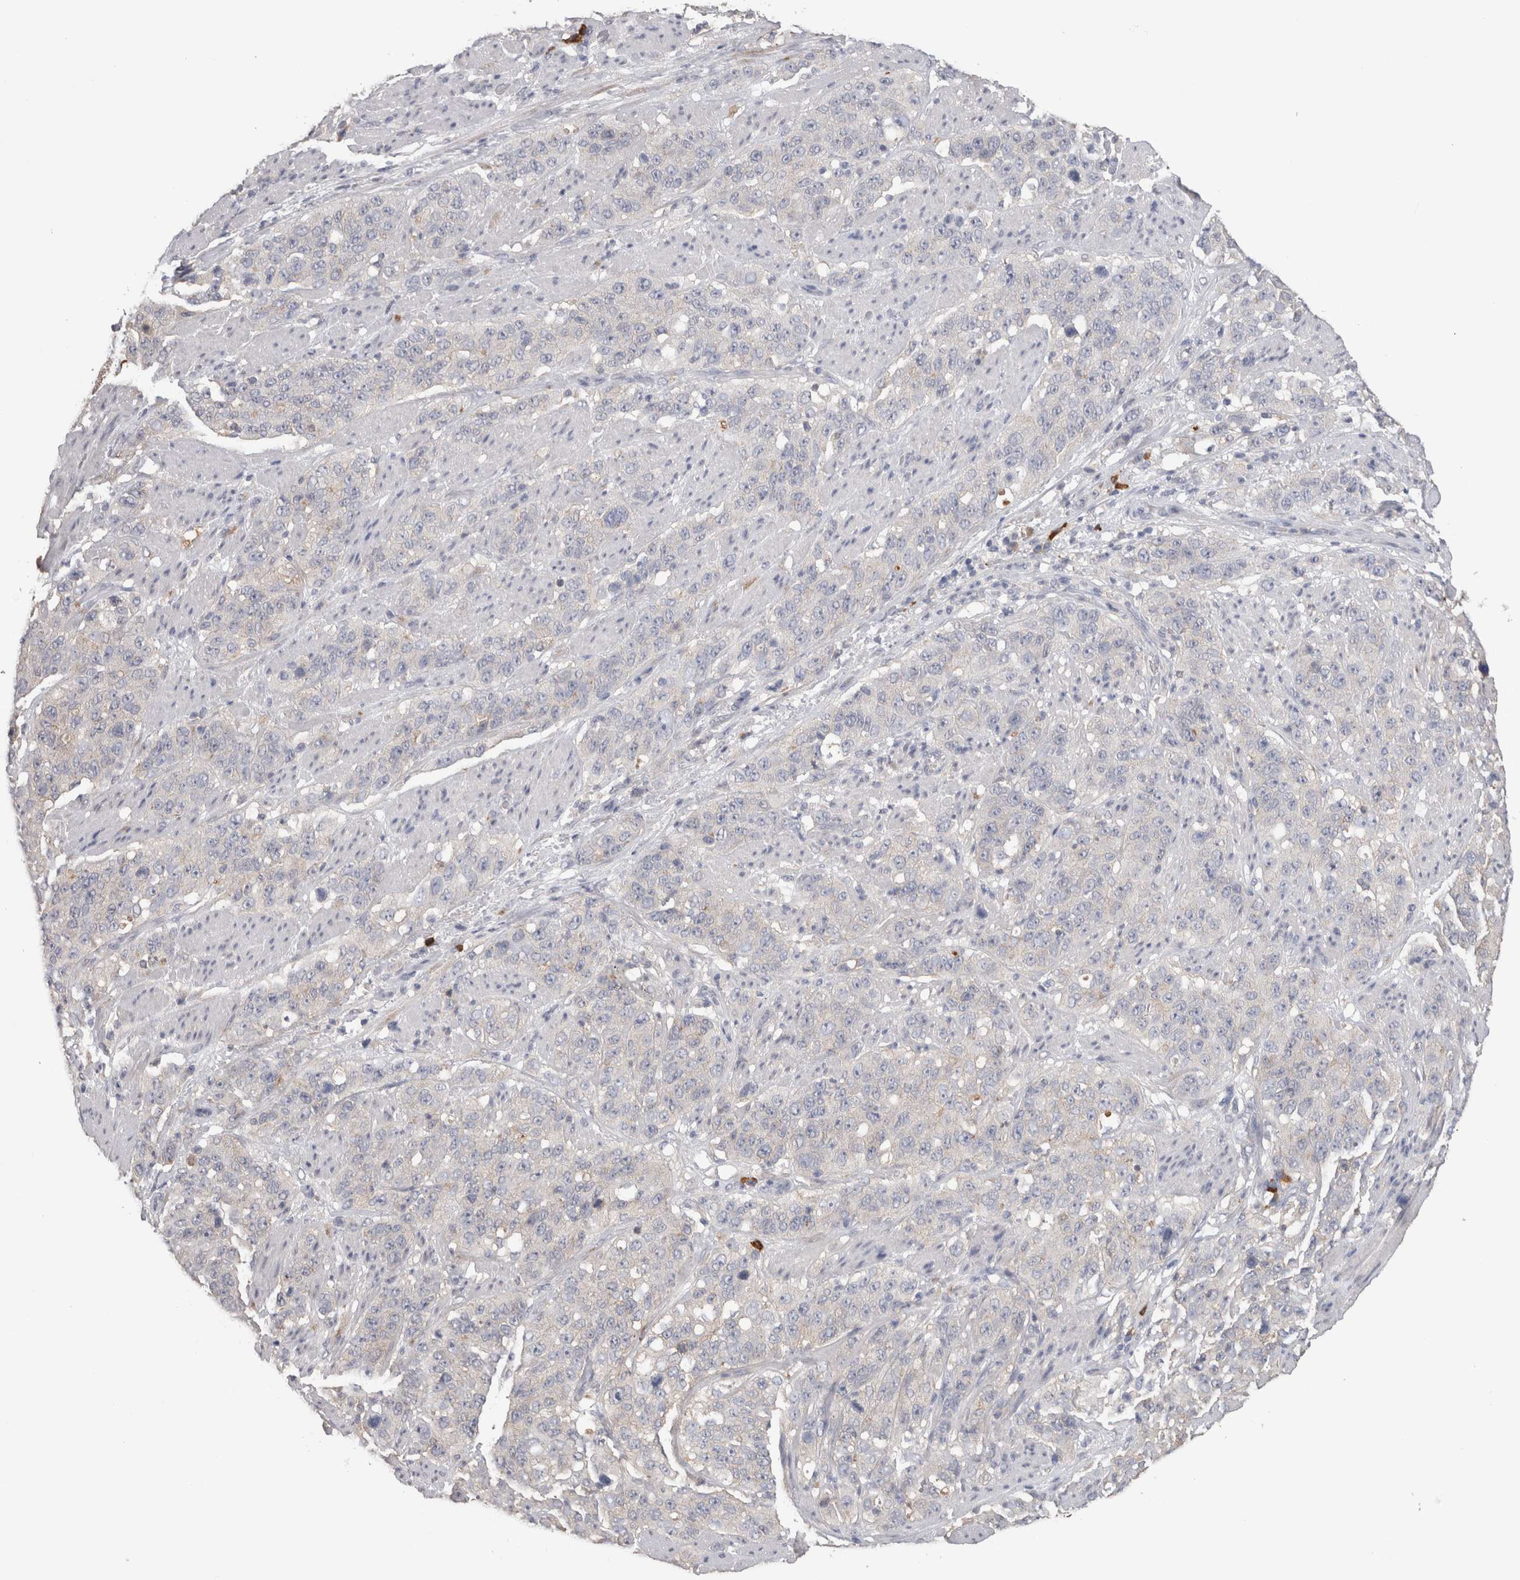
{"staining": {"intensity": "negative", "quantity": "none", "location": "none"}, "tissue": "stomach cancer", "cell_type": "Tumor cells", "image_type": "cancer", "snomed": [{"axis": "morphology", "description": "Adenocarcinoma, NOS"}, {"axis": "topography", "description": "Stomach"}], "caption": "A high-resolution image shows immunohistochemistry (IHC) staining of stomach adenocarcinoma, which shows no significant staining in tumor cells.", "gene": "PPP3CC", "patient": {"sex": "male", "age": 48}}